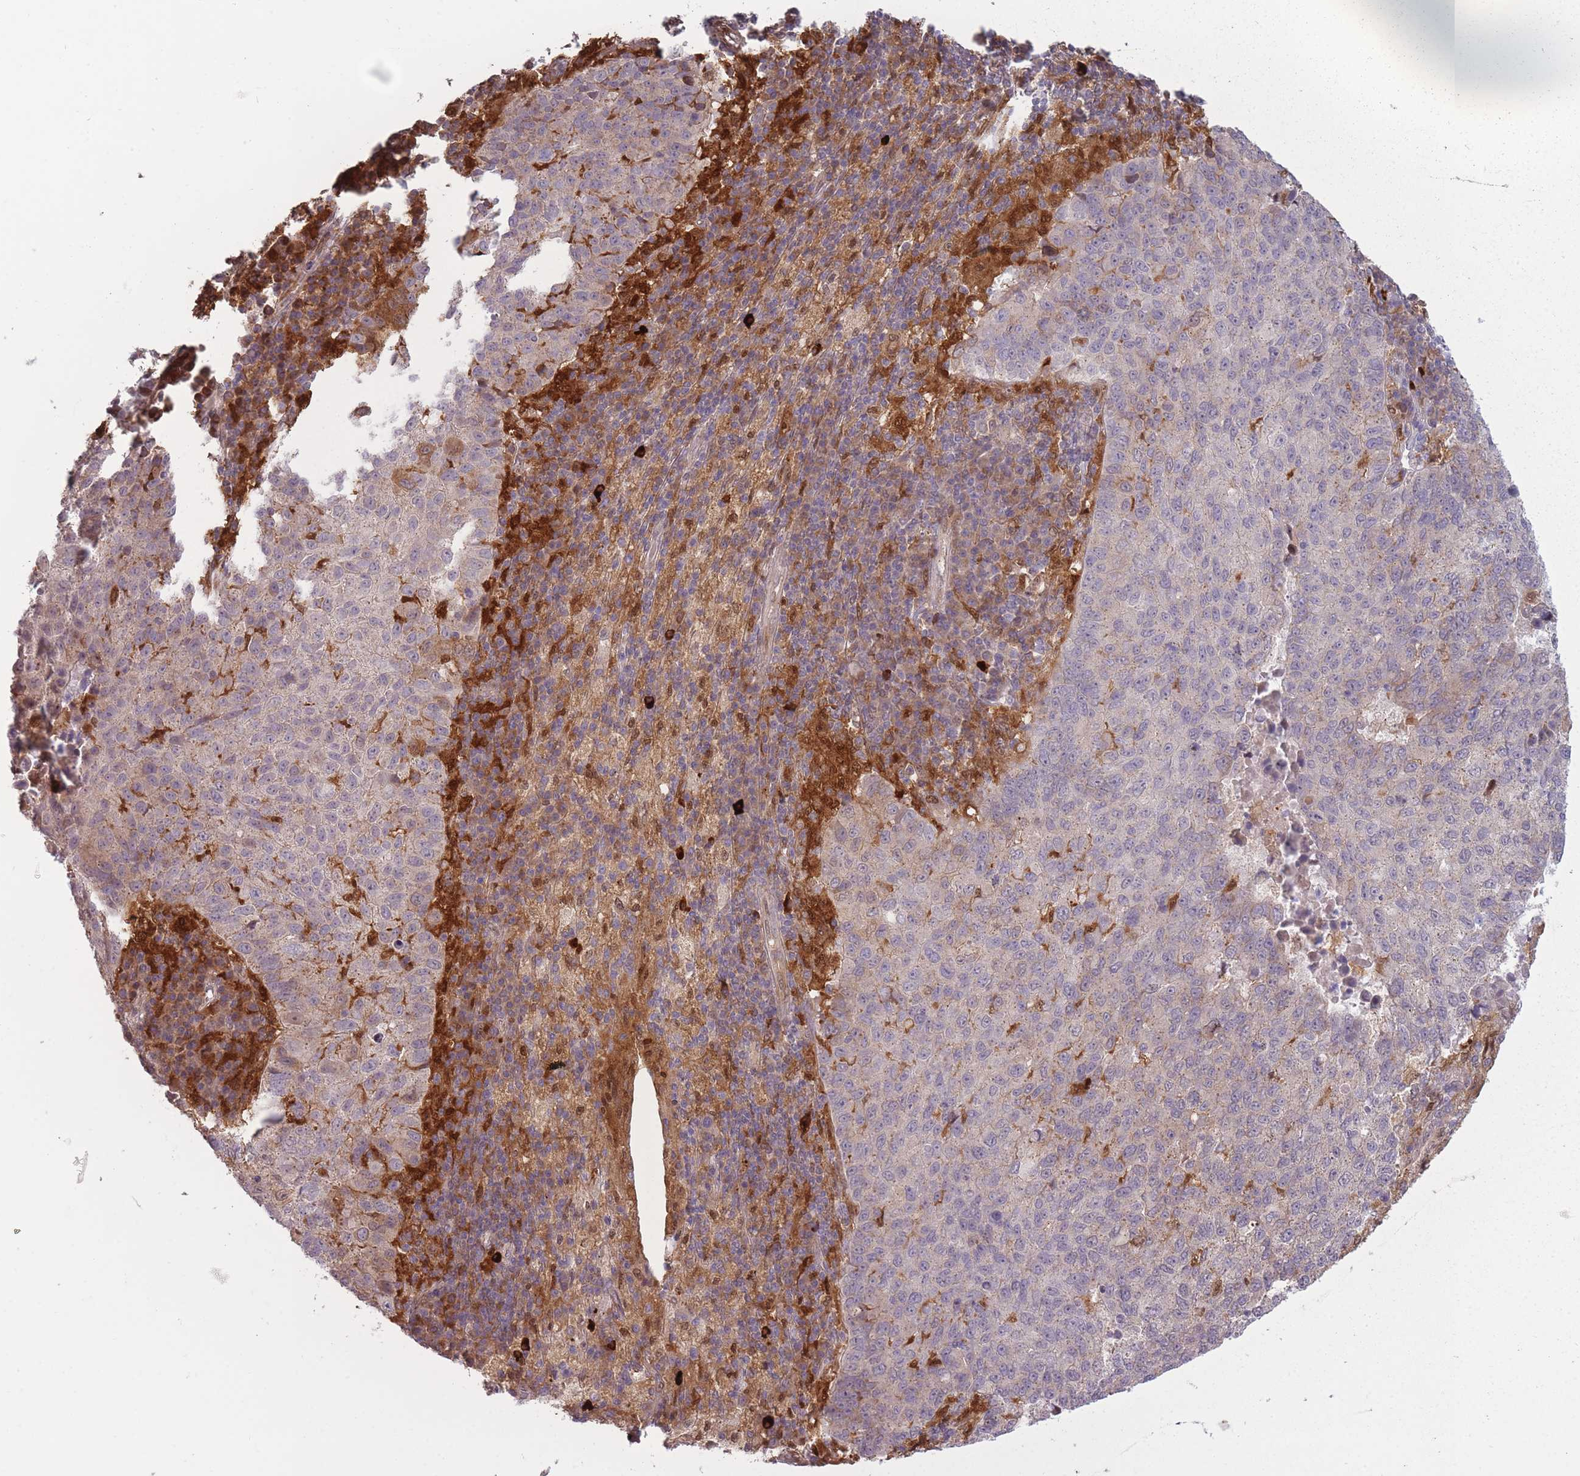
{"staining": {"intensity": "moderate", "quantity": "<25%", "location": "cytoplasmic/membranous"}, "tissue": "lung cancer", "cell_type": "Tumor cells", "image_type": "cancer", "snomed": [{"axis": "morphology", "description": "Squamous cell carcinoma, NOS"}, {"axis": "topography", "description": "Lung"}], "caption": "Immunohistochemistry image of neoplastic tissue: squamous cell carcinoma (lung) stained using immunohistochemistry reveals low levels of moderate protein expression localized specifically in the cytoplasmic/membranous of tumor cells, appearing as a cytoplasmic/membranous brown color.", "gene": "LGALS9", "patient": {"sex": "male", "age": 73}}